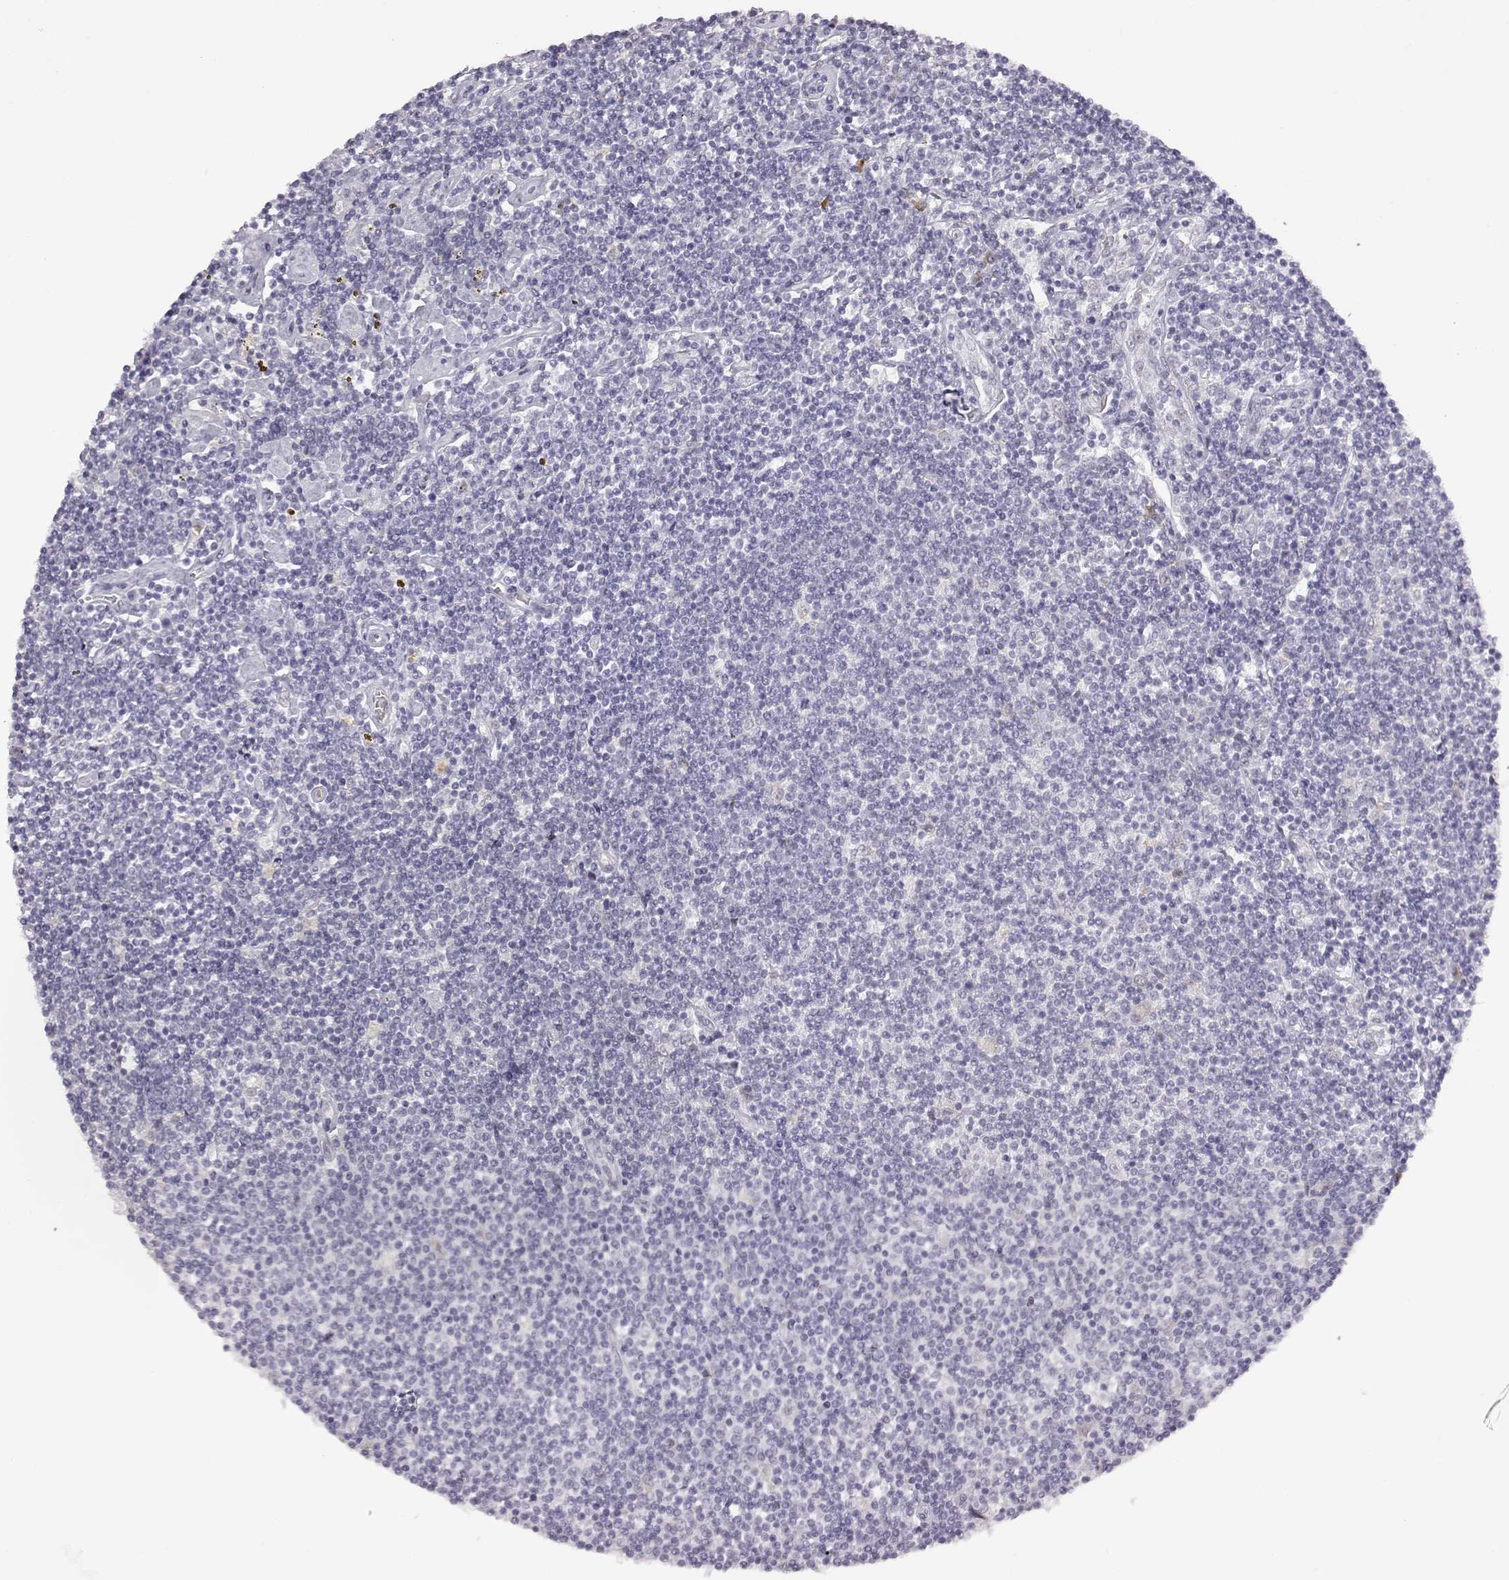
{"staining": {"intensity": "negative", "quantity": "none", "location": "none"}, "tissue": "lymphoma", "cell_type": "Tumor cells", "image_type": "cancer", "snomed": [{"axis": "morphology", "description": "Hodgkin's disease, NOS"}, {"axis": "topography", "description": "Lymph node"}], "caption": "Tumor cells are negative for protein expression in human lymphoma. (DAB (3,3'-diaminobenzidine) IHC visualized using brightfield microscopy, high magnification).", "gene": "VGF", "patient": {"sex": "male", "age": 40}}